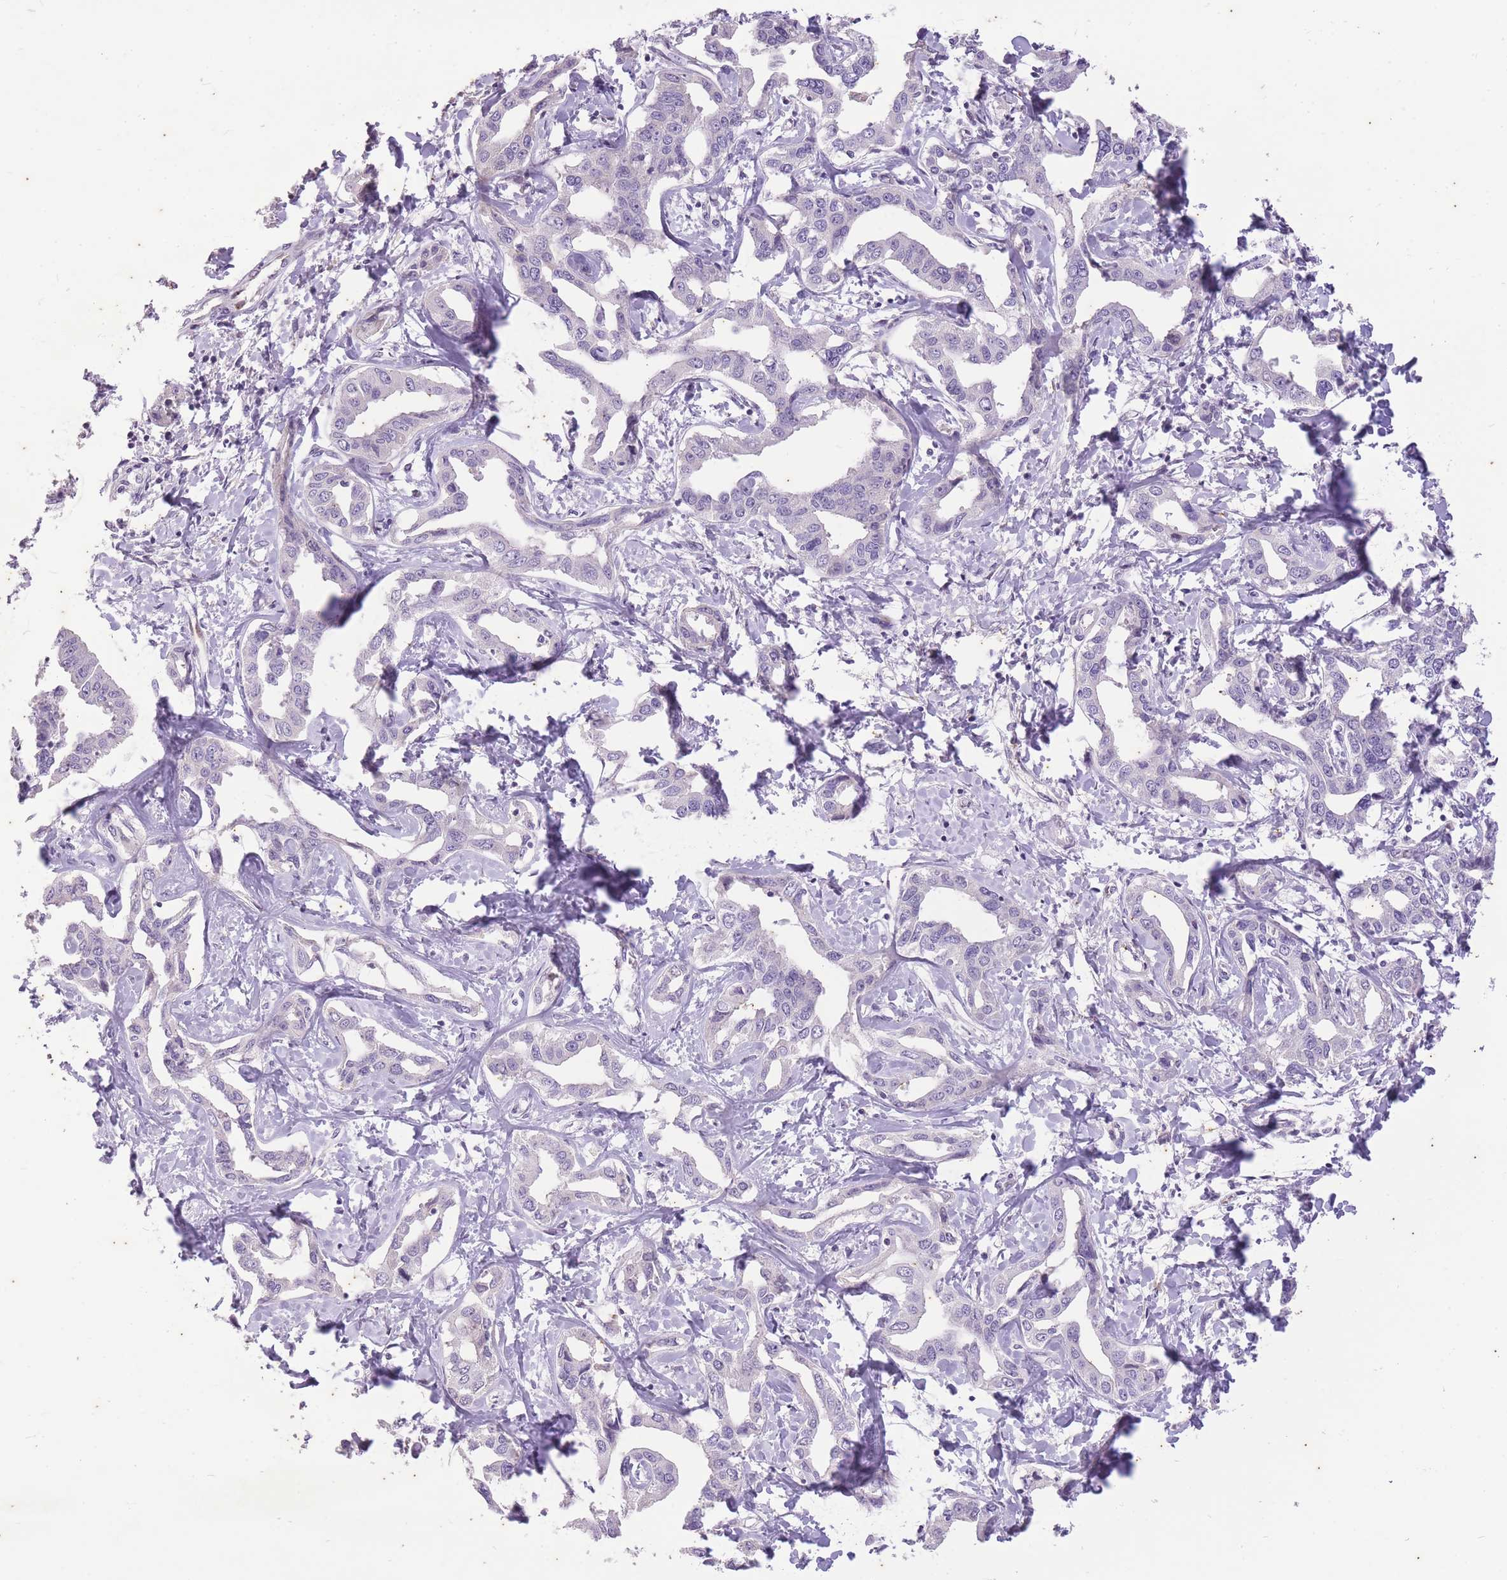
{"staining": {"intensity": "negative", "quantity": "none", "location": "none"}, "tissue": "liver cancer", "cell_type": "Tumor cells", "image_type": "cancer", "snomed": [{"axis": "morphology", "description": "Cholangiocarcinoma"}, {"axis": "topography", "description": "Liver"}], "caption": "This is an immunohistochemistry (IHC) image of liver cholangiocarcinoma. There is no staining in tumor cells.", "gene": "CNTNAP3", "patient": {"sex": "male", "age": 59}}